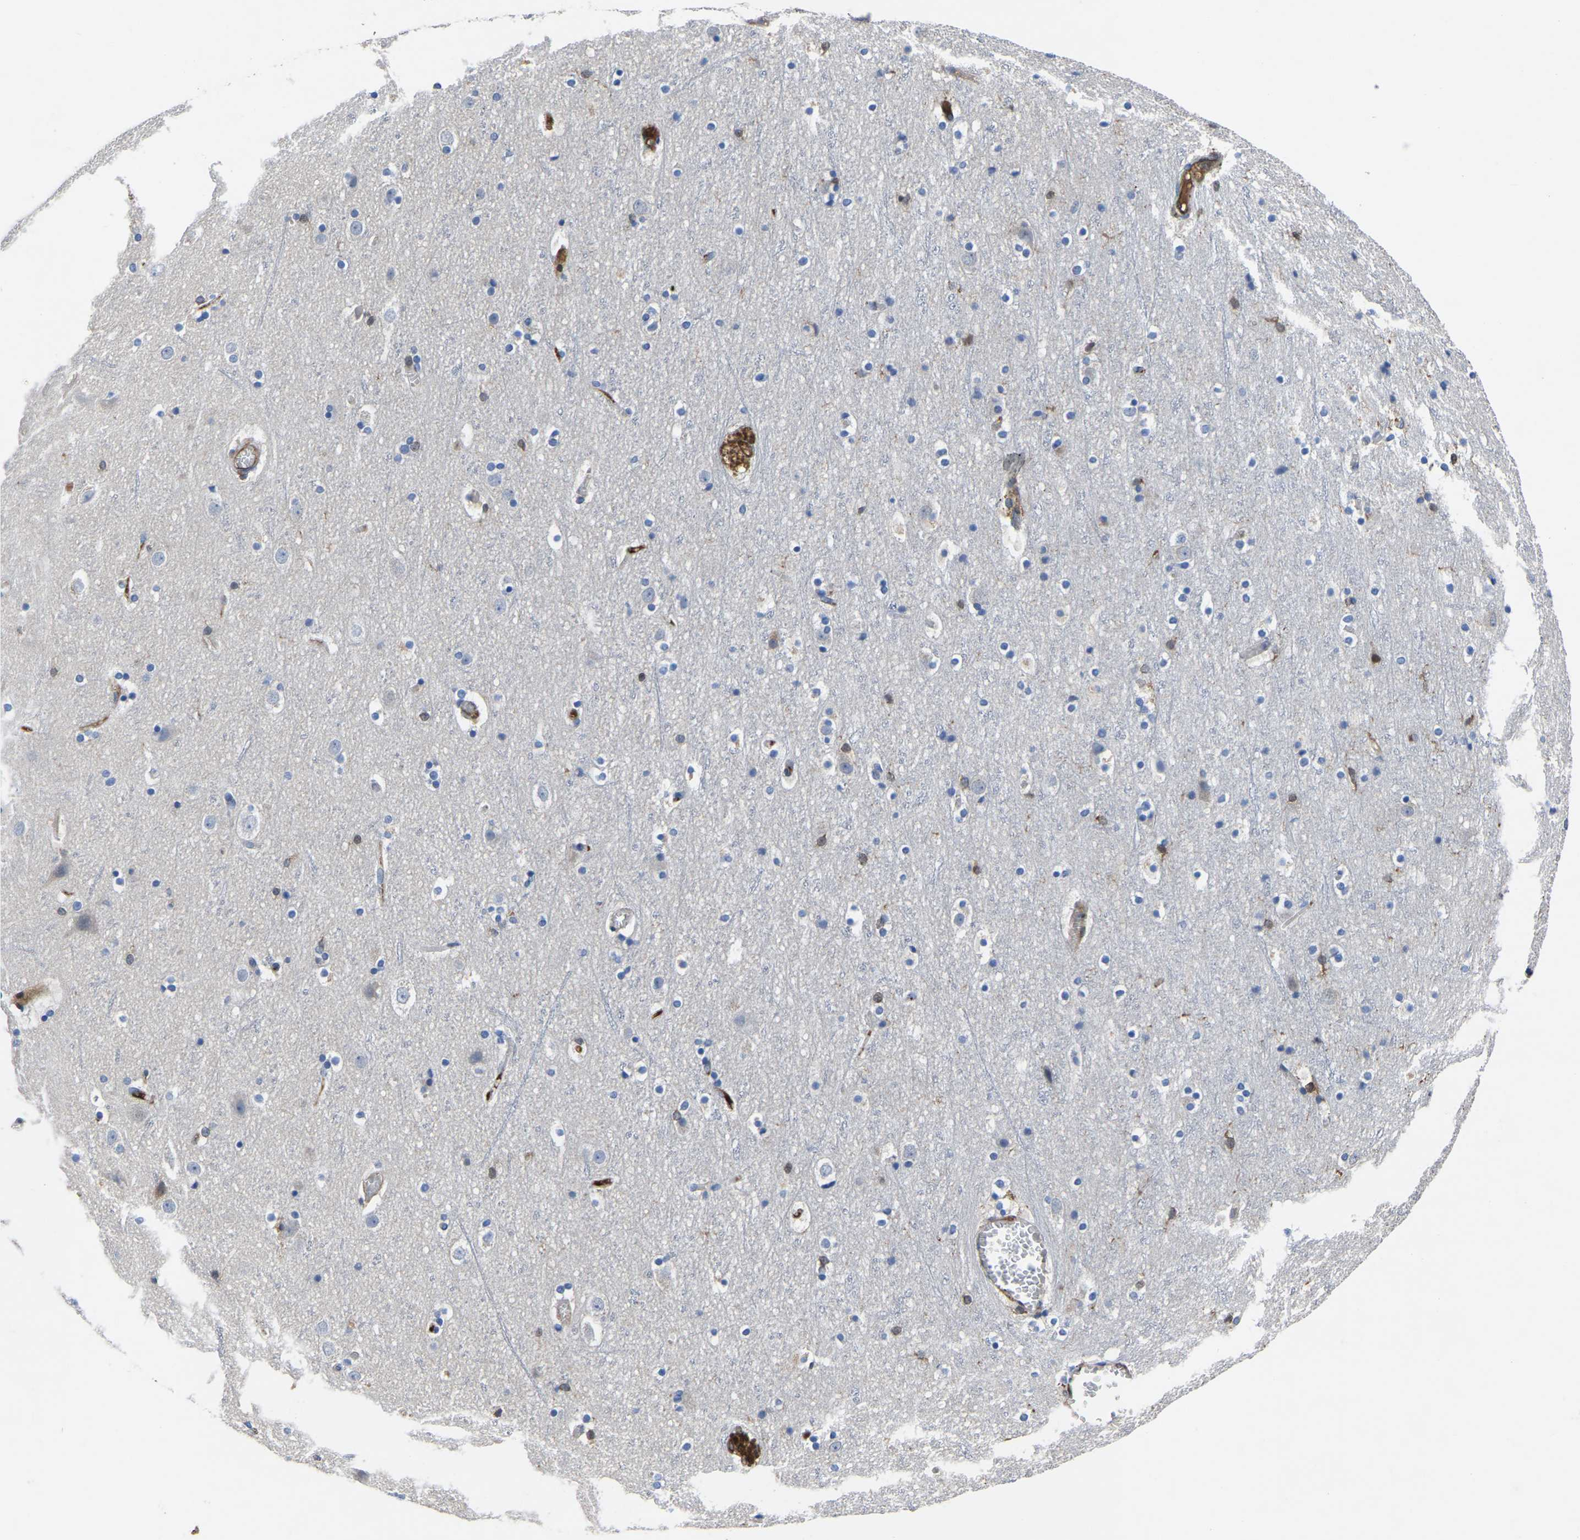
{"staining": {"intensity": "weak", "quantity": "25%-75%", "location": "cytoplasmic/membranous"}, "tissue": "cerebral cortex", "cell_type": "Endothelial cells", "image_type": "normal", "snomed": [{"axis": "morphology", "description": "Normal tissue, NOS"}, {"axis": "topography", "description": "Cerebral cortex"}], "caption": "Immunohistochemistry photomicrograph of unremarkable cerebral cortex: human cerebral cortex stained using immunohistochemistry (IHC) exhibits low levels of weak protein expression localized specifically in the cytoplasmic/membranous of endothelial cells, appearing as a cytoplasmic/membranous brown color.", "gene": "ATG2B", "patient": {"sex": "male", "age": 45}}